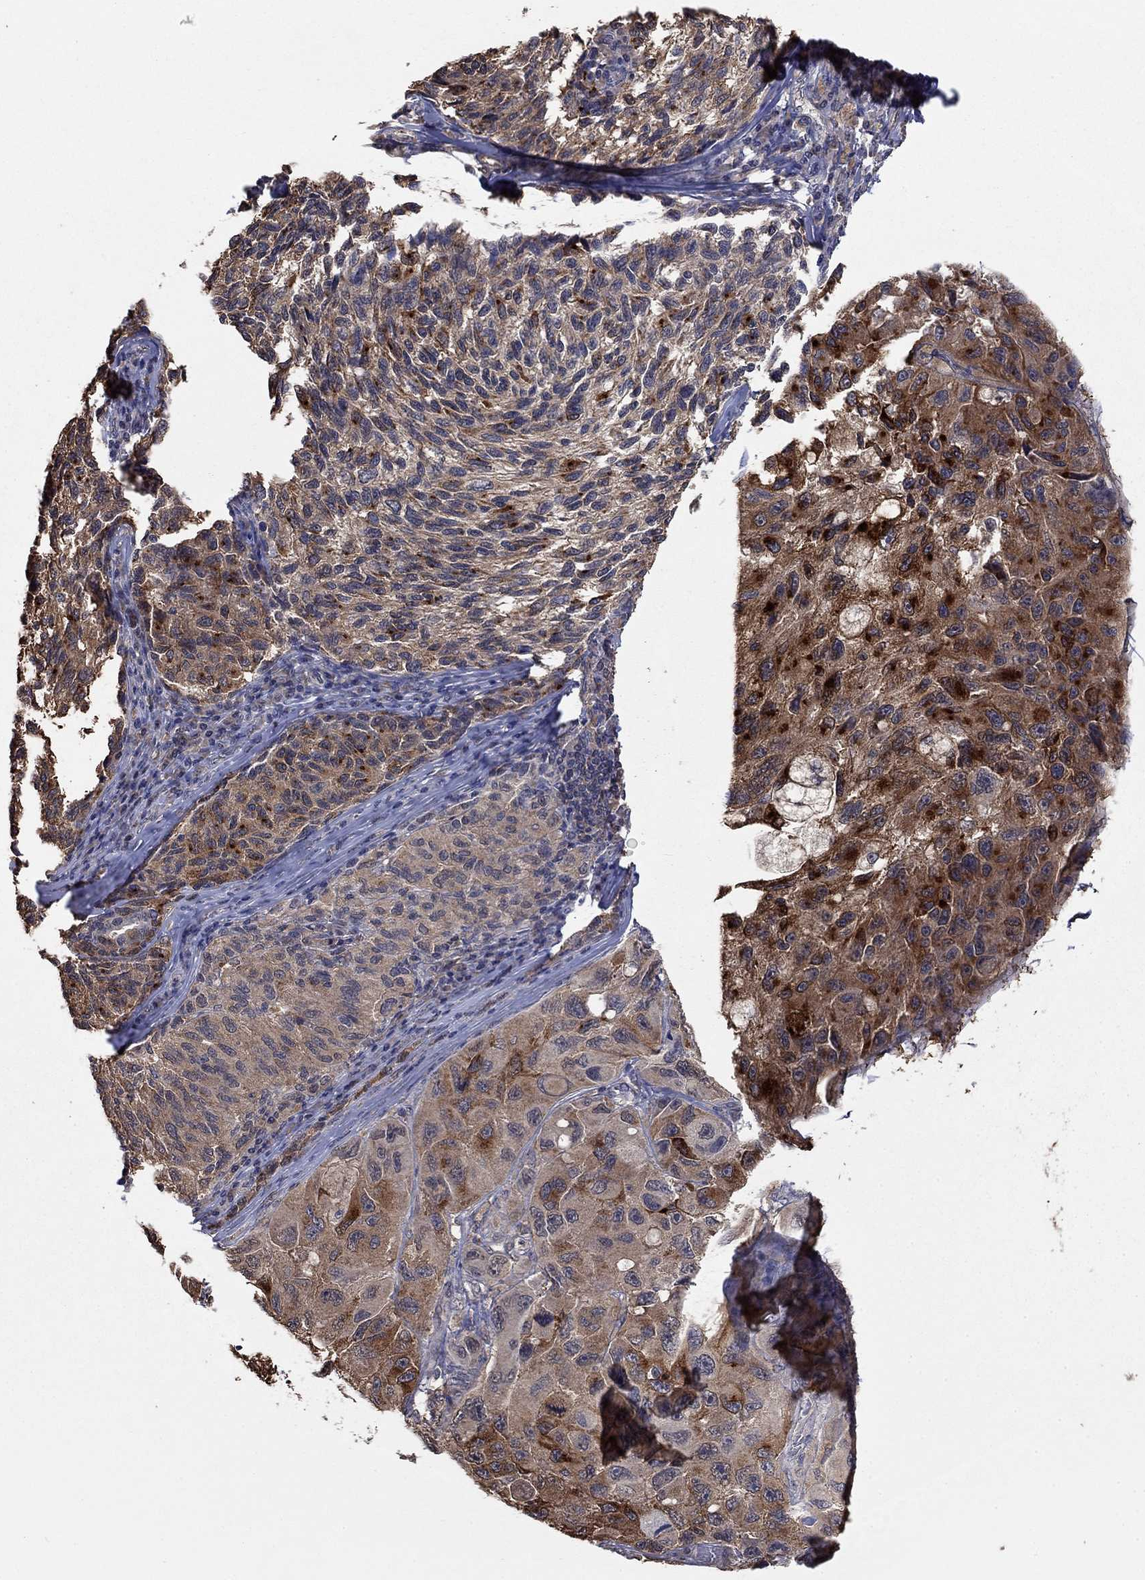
{"staining": {"intensity": "strong", "quantity": "<25%", "location": "cytoplasmic/membranous"}, "tissue": "melanoma", "cell_type": "Tumor cells", "image_type": "cancer", "snomed": [{"axis": "morphology", "description": "Malignant melanoma, NOS"}, {"axis": "topography", "description": "Skin"}], "caption": "The histopathology image shows staining of malignant melanoma, revealing strong cytoplasmic/membranous protein expression (brown color) within tumor cells.", "gene": "RNF114", "patient": {"sex": "female", "age": 73}}